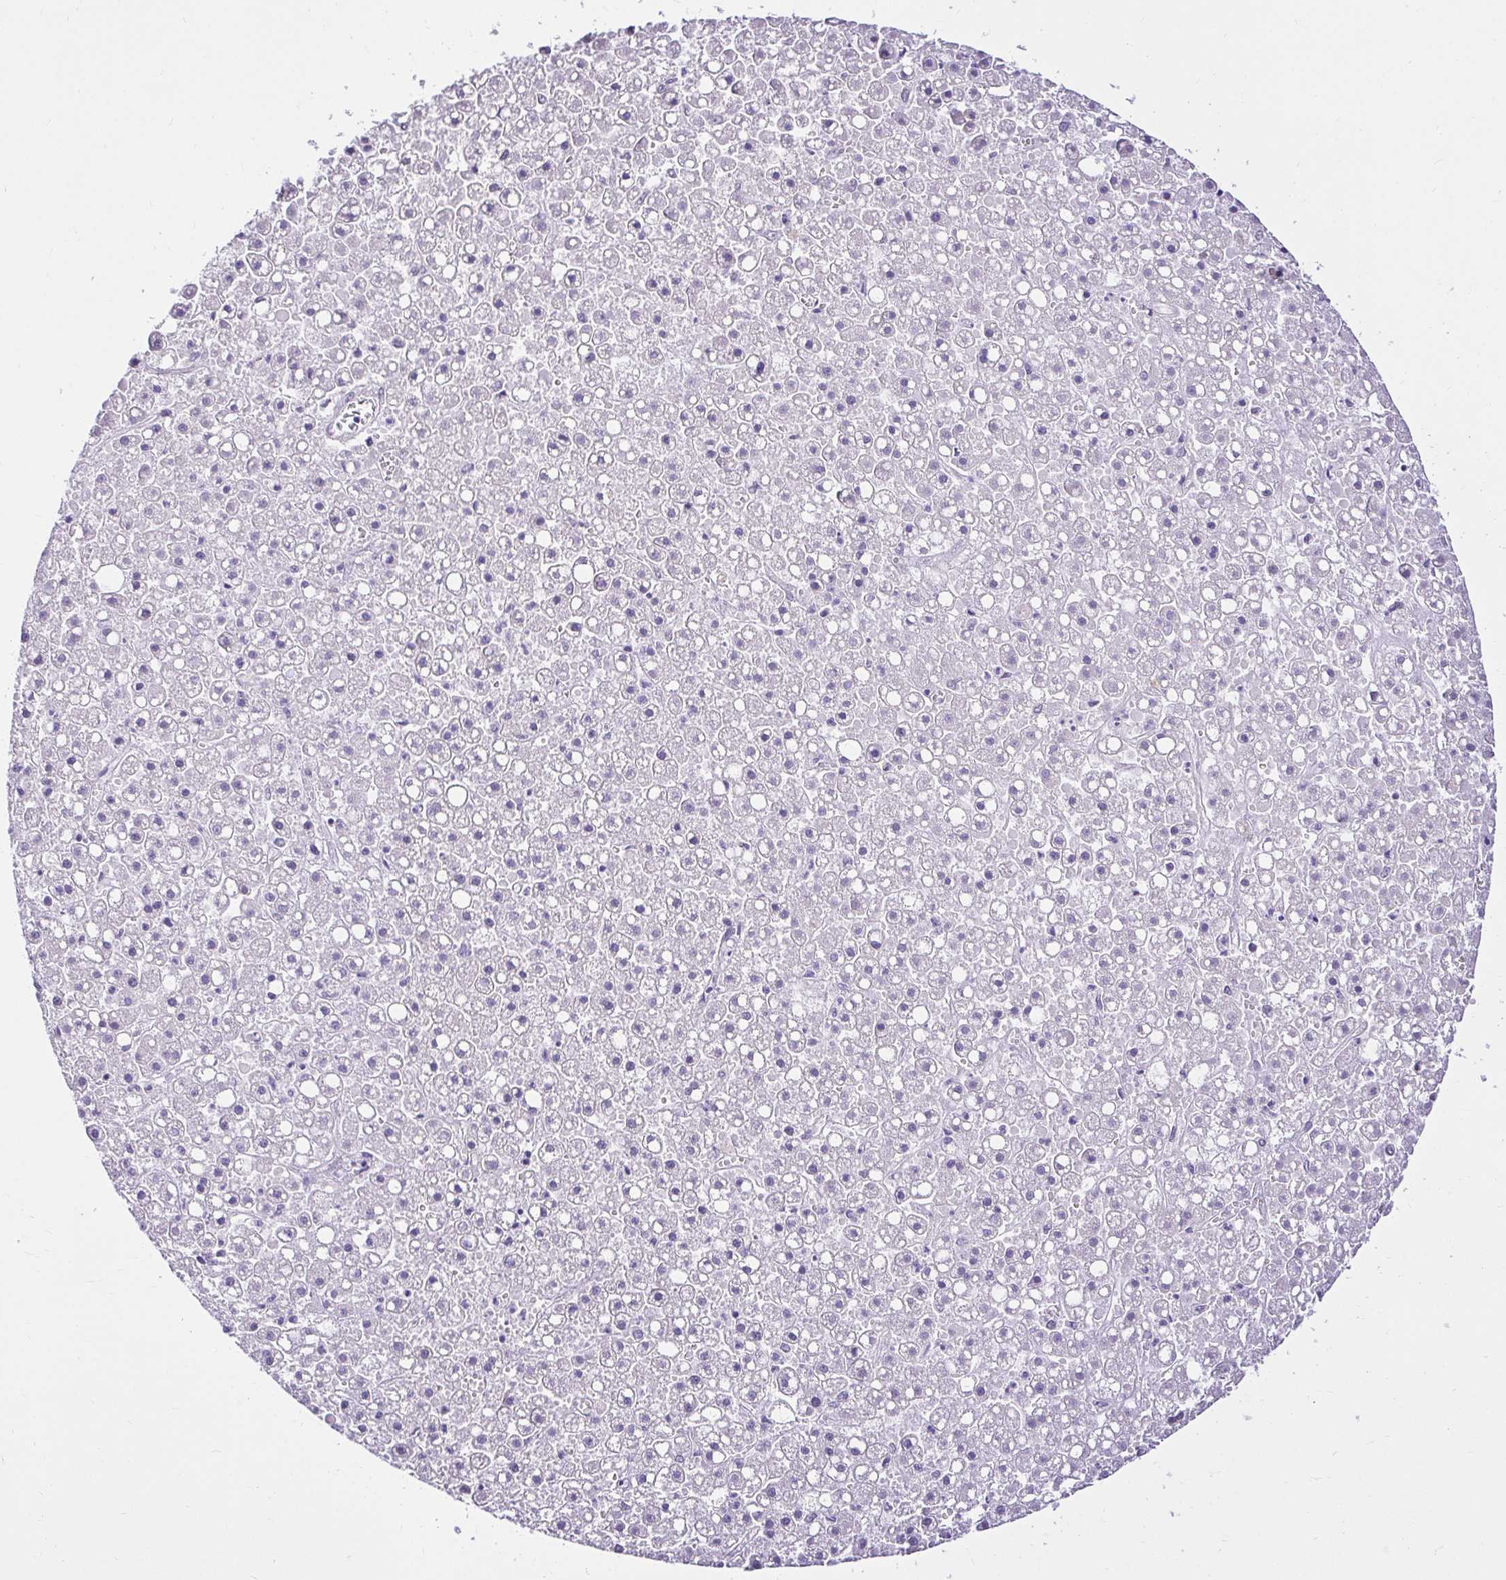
{"staining": {"intensity": "negative", "quantity": "none", "location": "none"}, "tissue": "liver cancer", "cell_type": "Tumor cells", "image_type": "cancer", "snomed": [{"axis": "morphology", "description": "Carcinoma, Hepatocellular, NOS"}, {"axis": "topography", "description": "Liver"}], "caption": "DAB (3,3'-diaminobenzidine) immunohistochemical staining of human liver cancer exhibits no significant positivity in tumor cells.", "gene": "KIAA1210", "patient": {"sex": "male", "age": 67}}